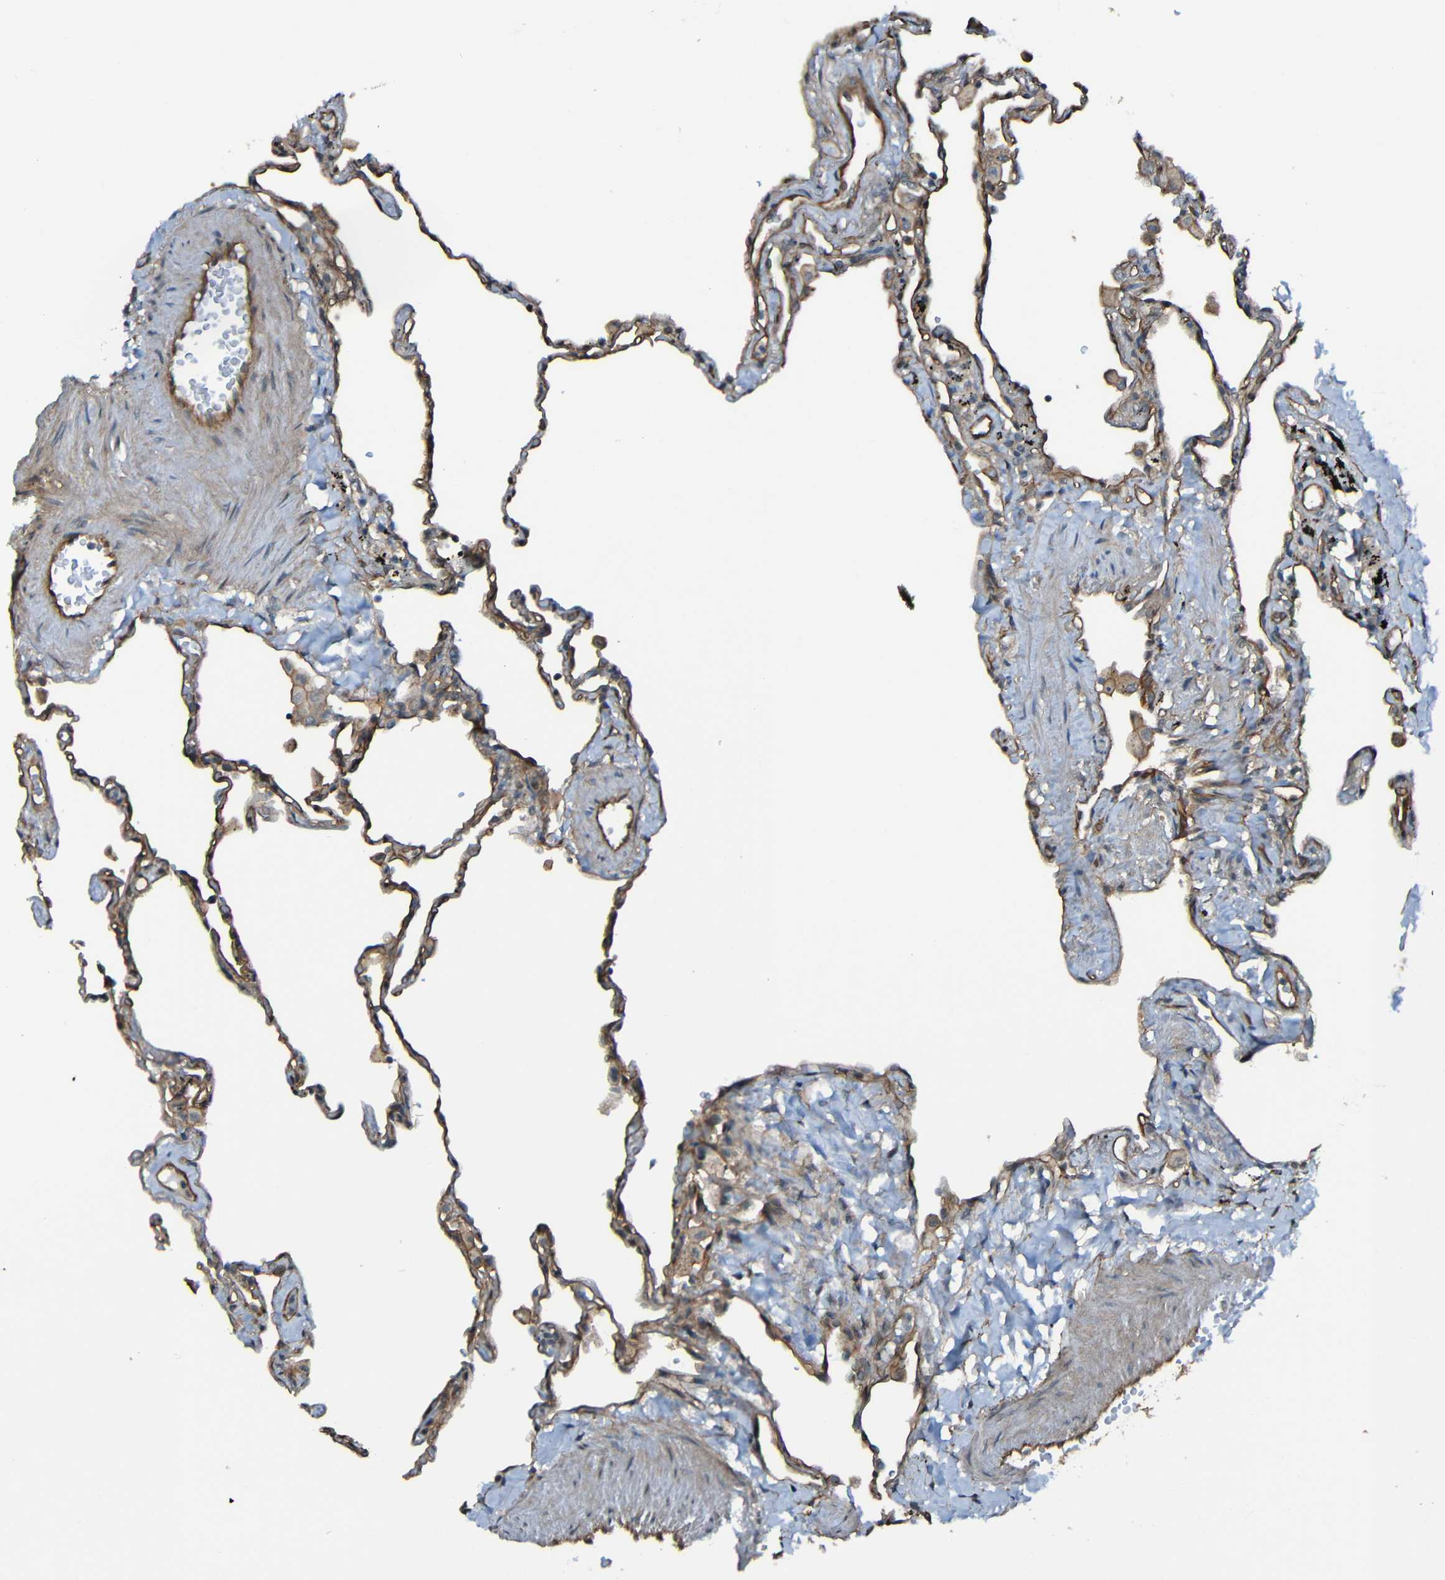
{"staining": {"intensity": "moderate", "quantity": ">75%", "location": "cytoplasmic/membranous"}, "tissue": "lung", "cell_type": "Alveolar cells", "image_type": "normal", "snomed": [{"axis": "morphology", "description": "Normal tissue, NOS"}, {"axis": "topography", "description": "Lung"}], "caption": "Immunohistochemistry photomicrograph of unremarkable lung: lung stained using immunohistochemistry reveals medium levels of moderate protein expression localized specifically in the cytoplasmic/membranous of alveolar cells, appearing as a cytoplasmic/membranous brown color.", "gene": "LGR5", "patient": {"sex": "male", "age": 59}}